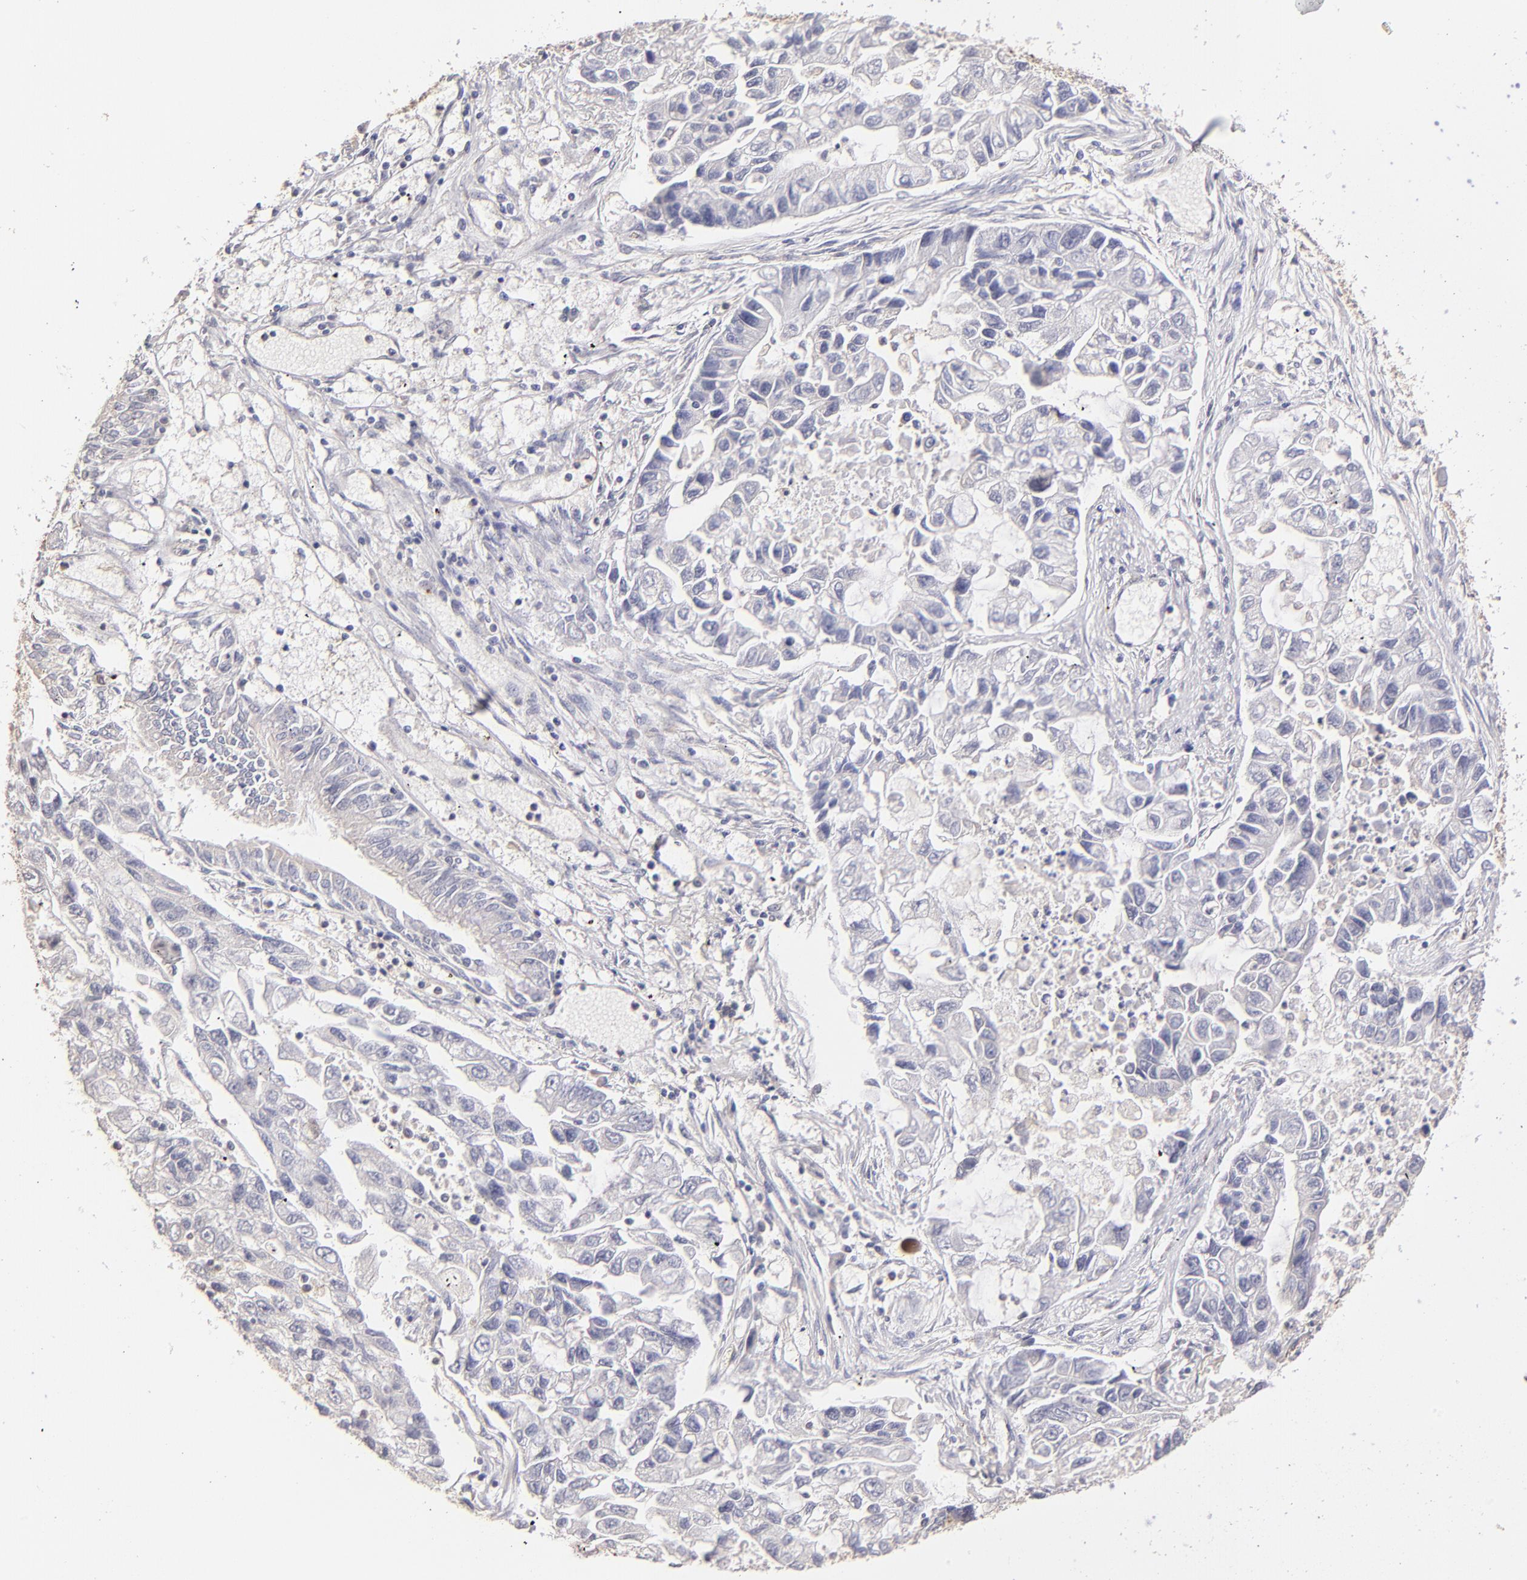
{"staining": {"intensity": "negative", "quantity": "none", "location": "none"}, "tissue": "lung cancer", "cell_type": "Tumor cells", "image_type": "cancer", "snomed": [{"axis": "morphology", "description": "Adenocarcinoma, NOS"}, {"axis": "topography", "description": "Lung"}], "caption": "High magnification brightfield microscopy of adenocarcinoma (lung) stained with DAB (brown) and counterstained with hematoxylin (blue): tumor cells show no significant positivity. The staining is performed using DAB brown chromogen with nuclei counter-stained in using hematoxylin.", "gene": "ABCC1", "patient": {"sex": "female", "age": 51}}